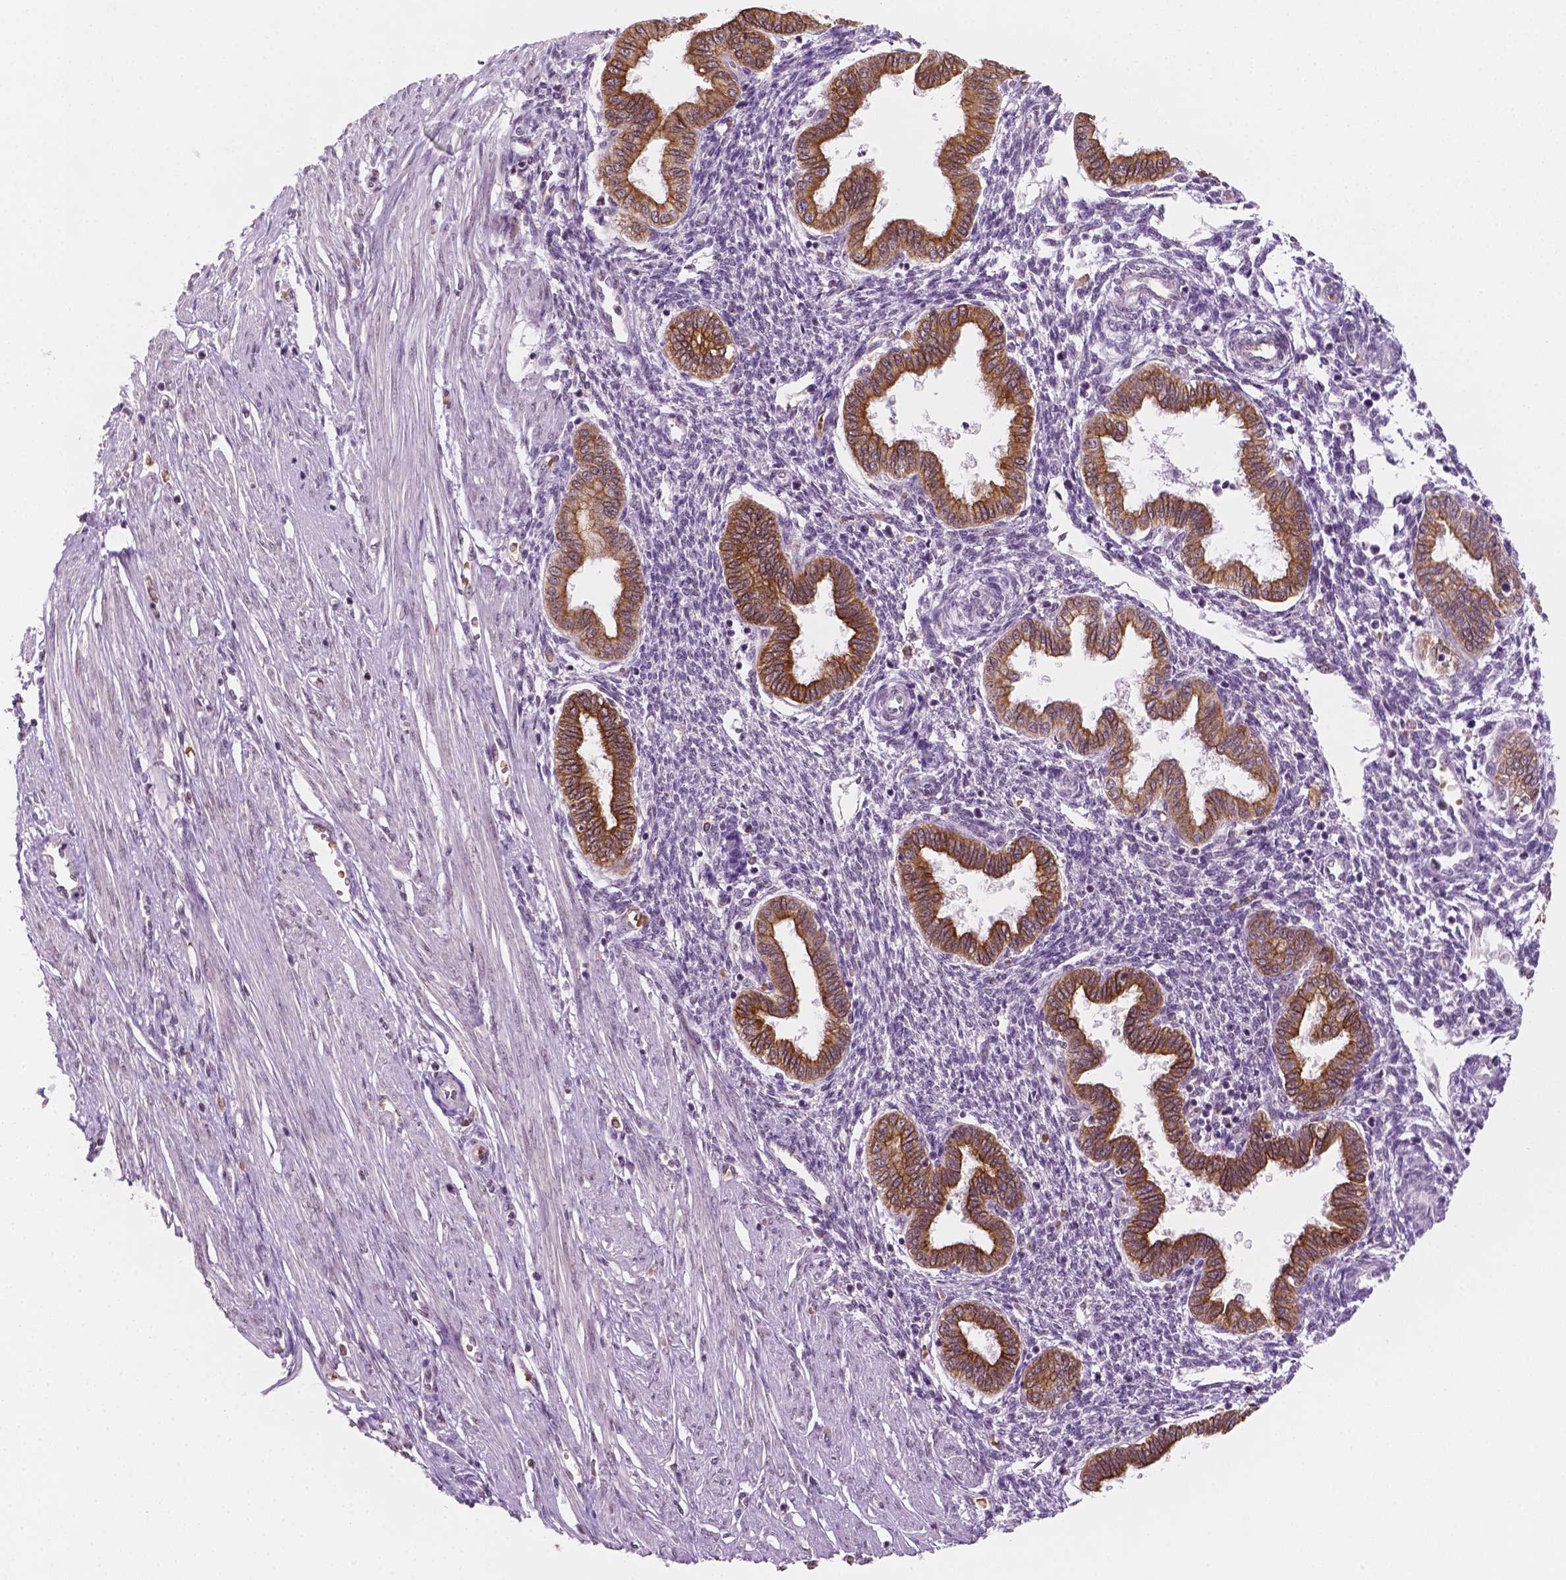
{"staining": {"intensity": "negative", "quantity": "none", "location": "none"}, "tissue": "endometrium", "cell_type": "Cells in endometrial stroma", "image_type": "normal", "snomed": [{"axis": "morphology", "description": "Normal tissue, NOS"}, {"axis": "topography", "description": "Endometrium"}], "caption": "Cells in endometrial stroma are negative for brown protein staining in unremarkable endometrium. The staining was performed using DAB to visualize the protein expression in brown, while the nuclei were stained in blue with hematoxylin (Magnification: 20x).", "gene": "SHLD3", "patient": {"sex": "female", "age": 33}}